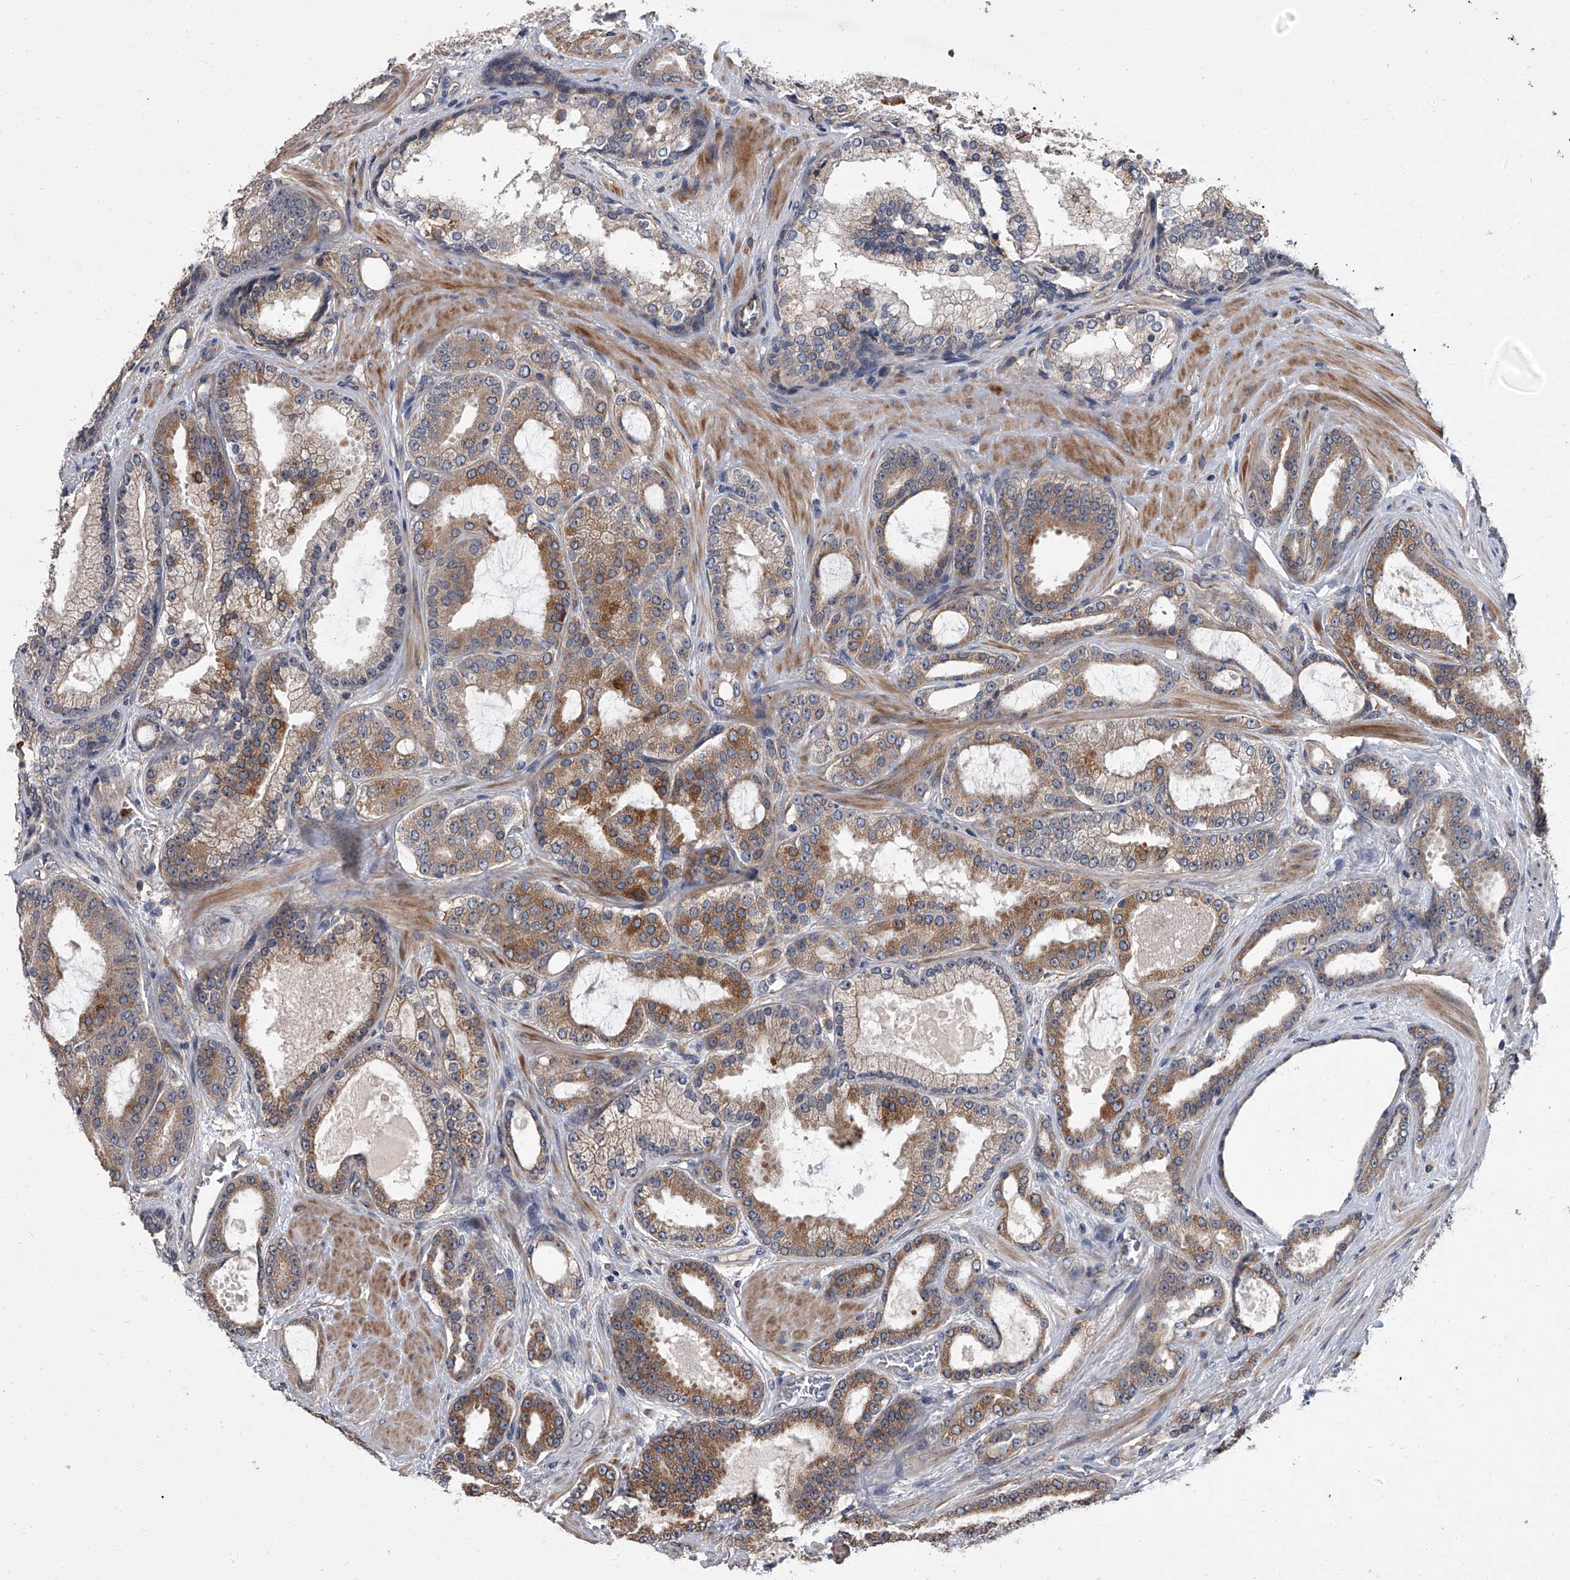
{"staining": {"intensity": "moderate", "quantity": ">75%", "location": "cytoplasmic/membranous"}, "tissue": "prostate cancer", "cell_type": "Tumor cells", "image_type": "cancer", "snomed": [{"axis": "morphology", "description": "Adenocarcinoma, High grade"}, {"axis": "topography", "description": "Prostate"}], "caption": "The histopathology image exhibits immunohistochemical staining of prostate cancer (high-grade adenocarcinoma). There is moderate cytoplasmic/membranous staining is present in about >75% of tumor cells. (DAB IHC with brightfield microscopy, high magnification).", "gene": "SIRT4", "patient": {"sex": "male", "age": 60}}